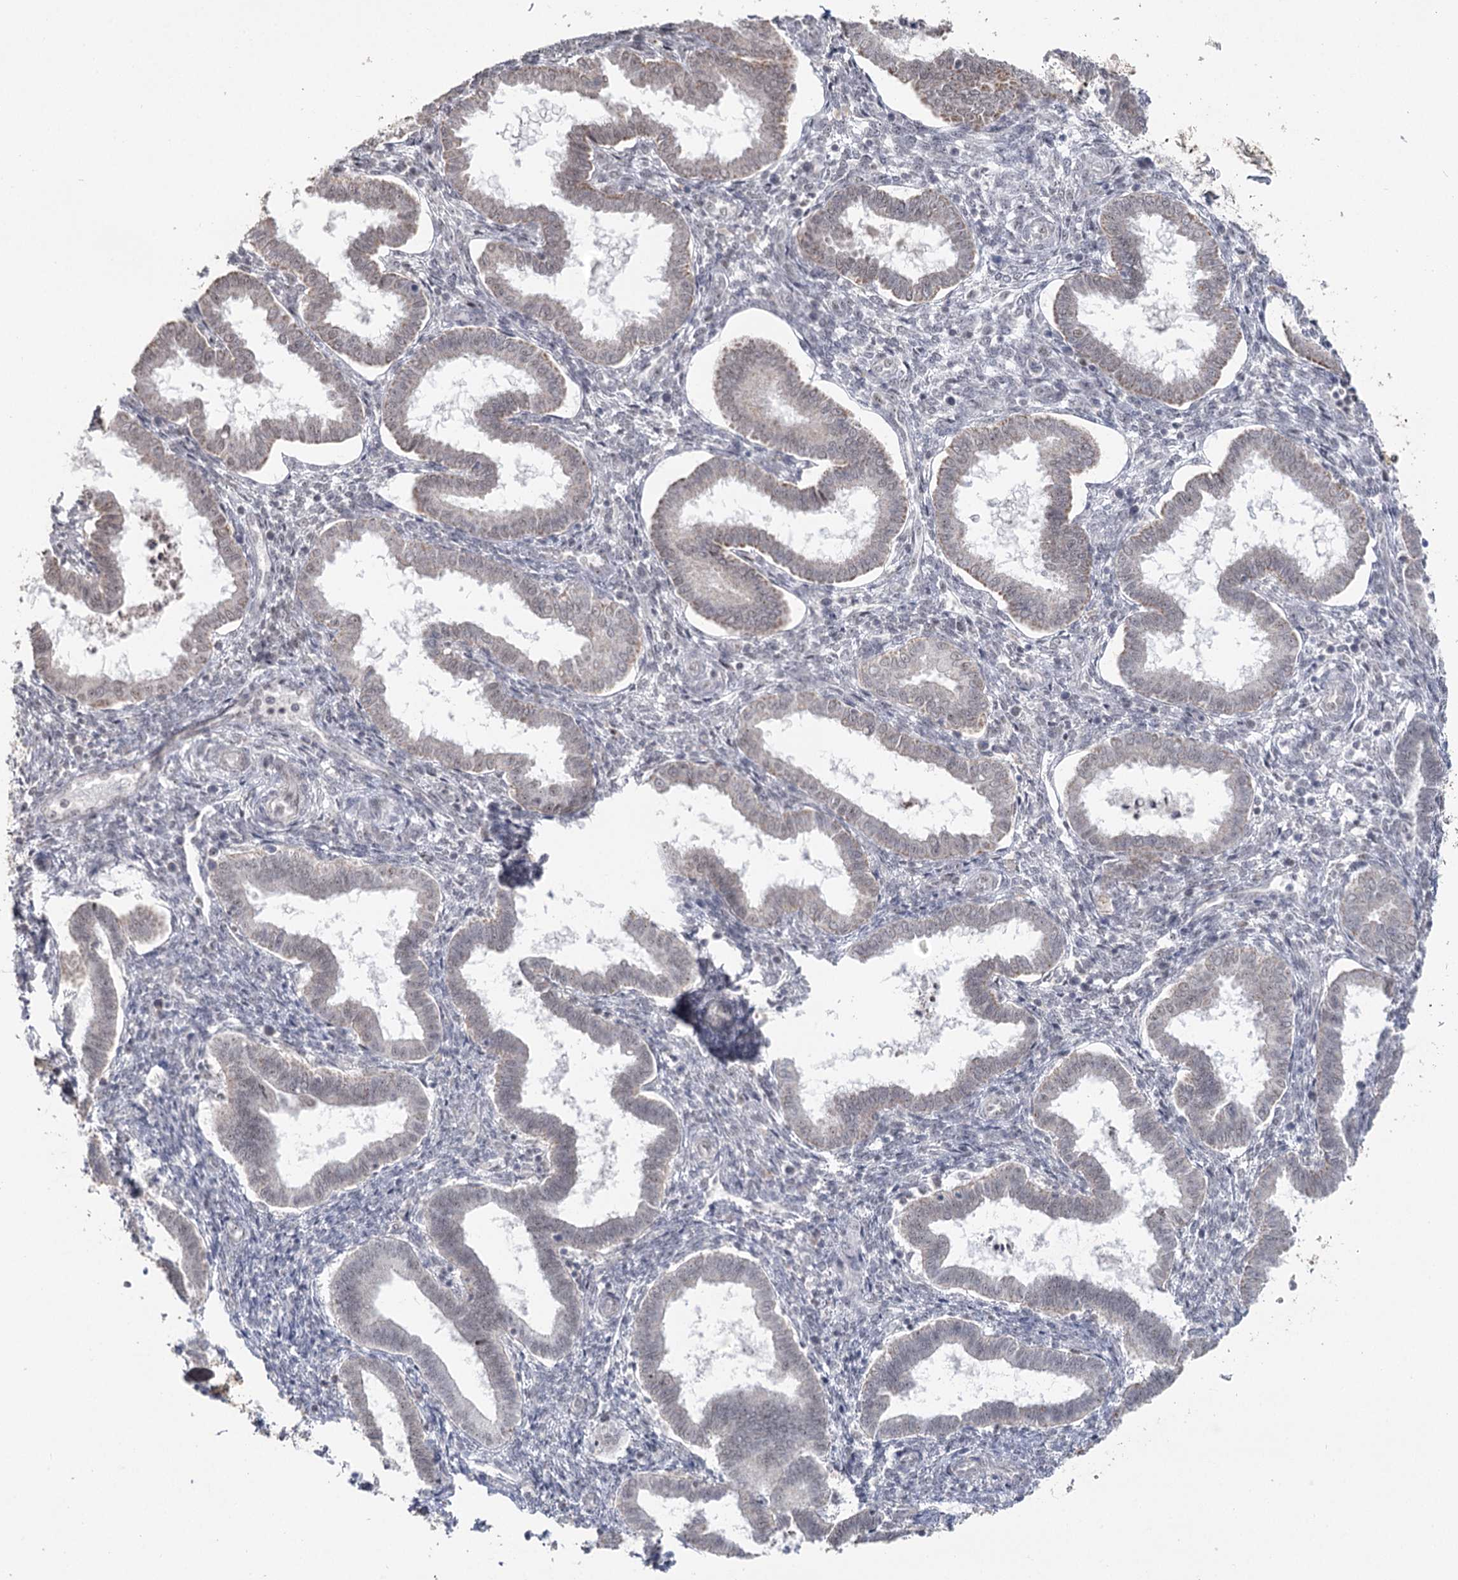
{"staining": {"intensity": "negative", "quantity": "none", "location": "none"}, "tissue": "endometrium", "cell_type": "Cells in endometrial stroma", "image_type": "normal", "snomed": [{"axis": "morphology", "description": "Normal tissue, NOS"}, {"axis": "topography", "description": "Endometrium"}], "caption": "Immunohistochemistry image of unremarkable endometrium: endometrium stained with DAB (3,3'-diaminobenzidine) demonstrates no significant protein positivity in cells in endometrial stroma.", "gene": "RUFY4", "patient": {"sex": "female", "age": 24}}